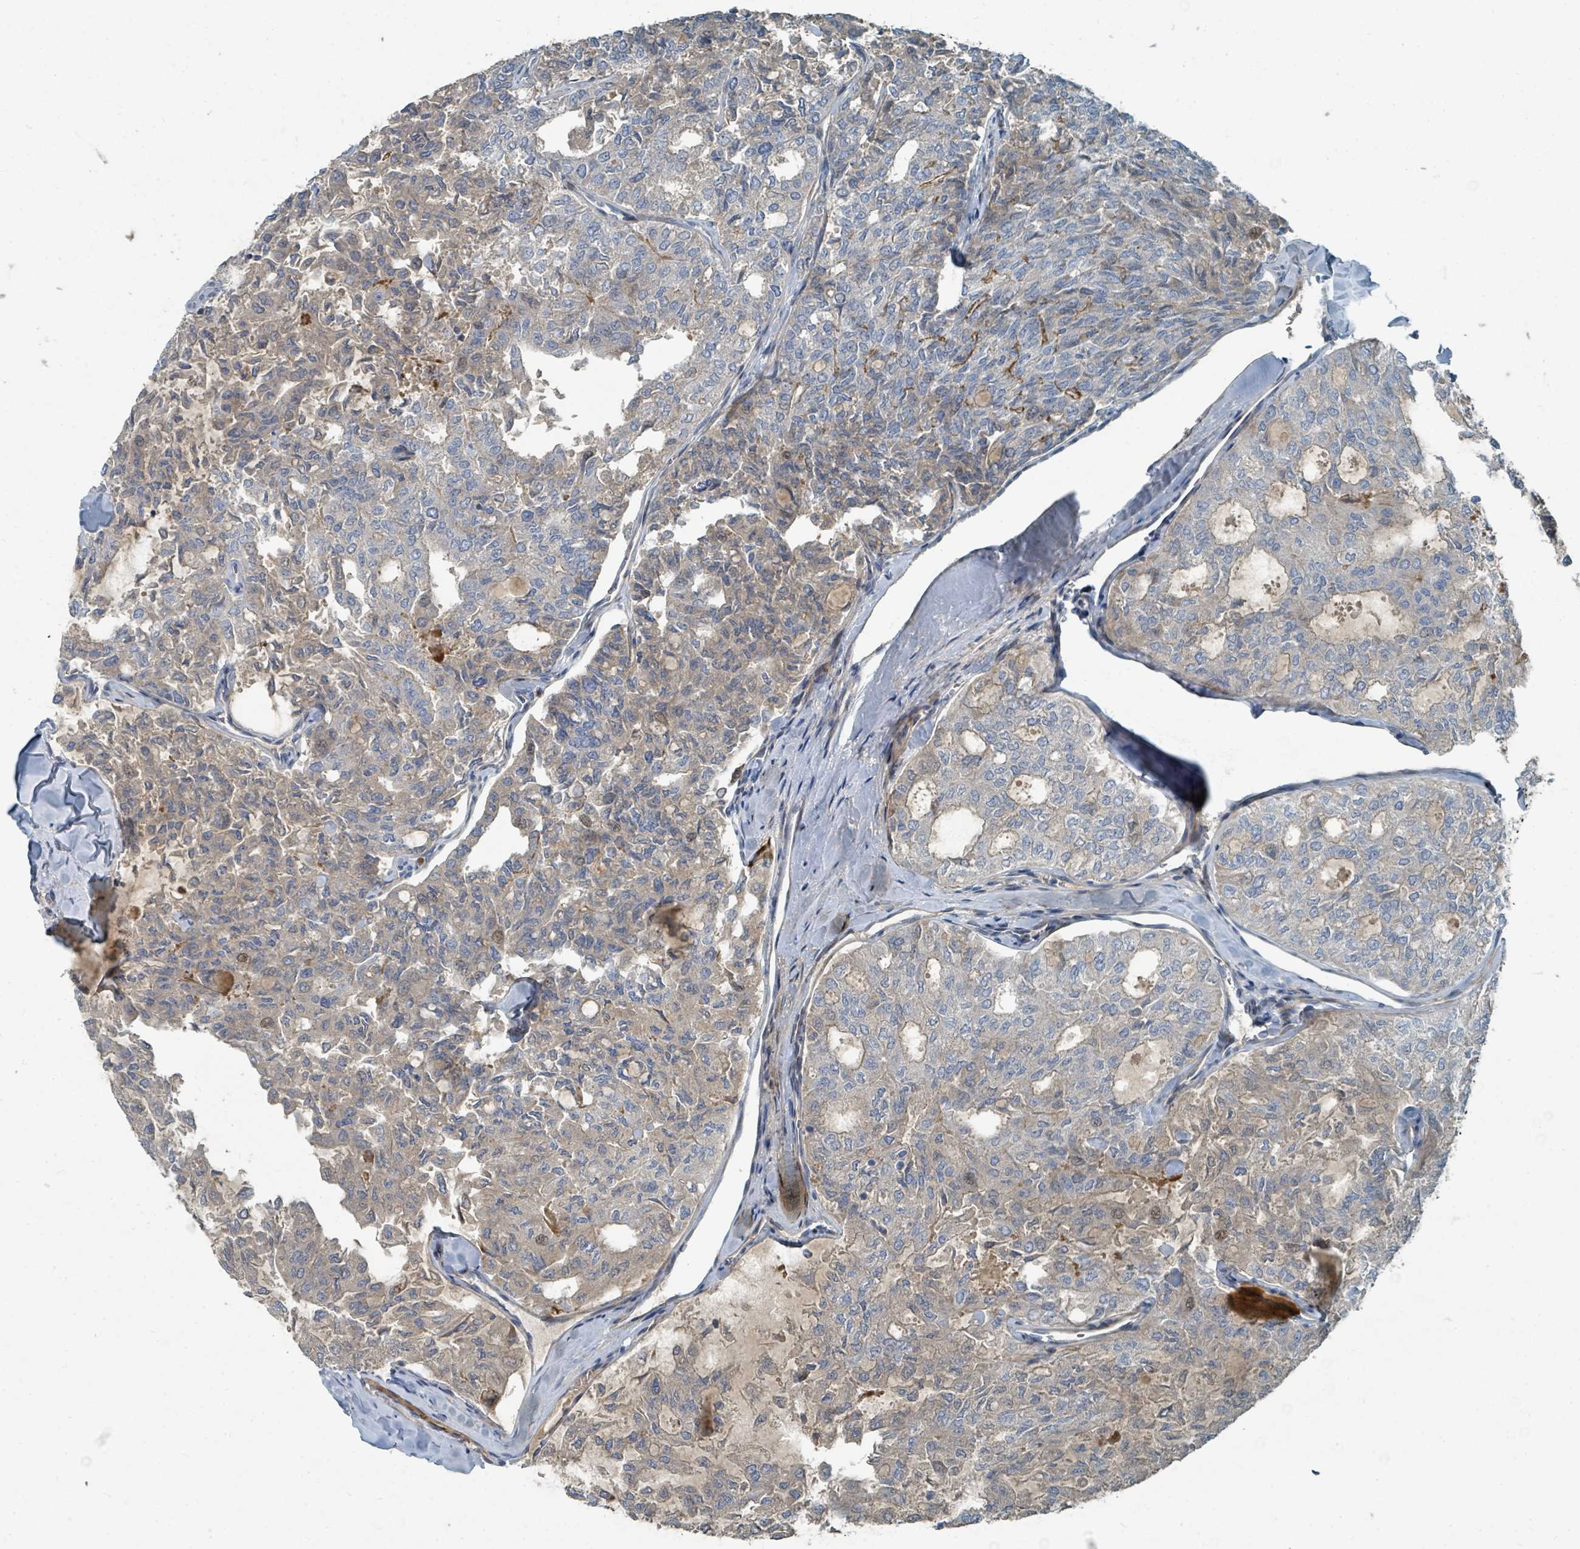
{"staining": {"intensity": "weak", "quantity": "<25%", "location": "cytoplasmic/membranous"}, "tissue": "thyroid cancer", "cell_type": "Tumor cells", "image_type": "cancer", "snomed": [{"axis": "morphology", "description": "Follicular adenoma carcinoma, NOS"}, {"axis": "topography", "description": "Thyroid gland"}], "caption": "IHC of human thyroid follicular adenoma carcinoma reveals no positivity in tumor cells.", "gene": "SLC44A5", "patient": {"sex": "male", "age": 75}}